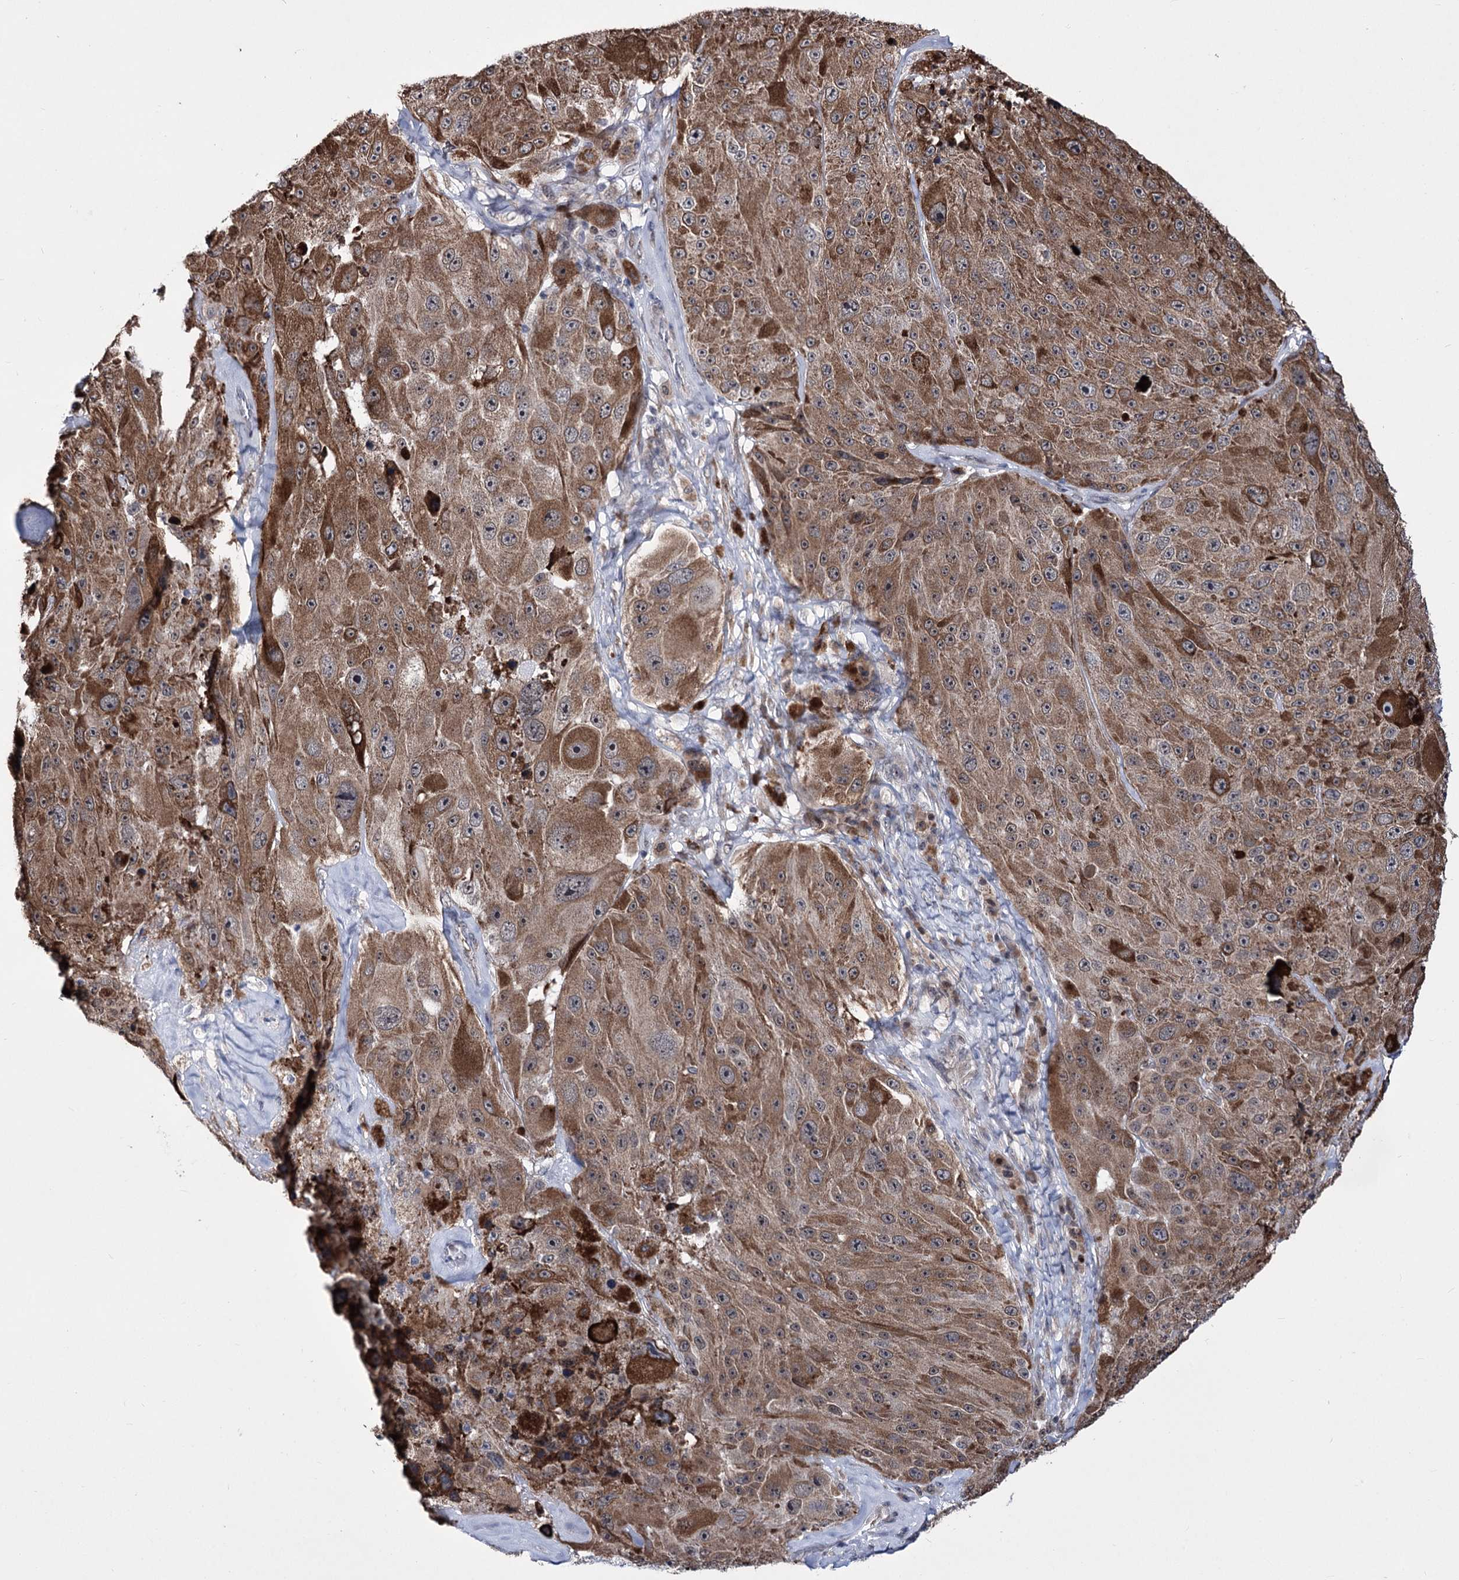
{"staining": {"intensity": "moderate", "quantity": ">75%", "location": "cytoplasmic/membranous"}, "tissue": "melanoma", "cell_type": "Tumor cells", "image_type": "cancer", "snomed": [{"axis": "morphology", "description": "Malignant melanoma, Metastatic site"}, {"axis": "topography", "description": "Lymph node"}], "caption": "Malignant melanoma (metastatic site) was stained to show a protein in brown. There is medium levels of moderate cytoplasmic/membranous expression in about >75% of tumor cells. The staining is performed using DAB brown chromogen to label protein expression. The nuclei are counter-stained blue using hematoxylin.", "gene": "PPRC1", "patient": {"sex": "male", "age": 62}}